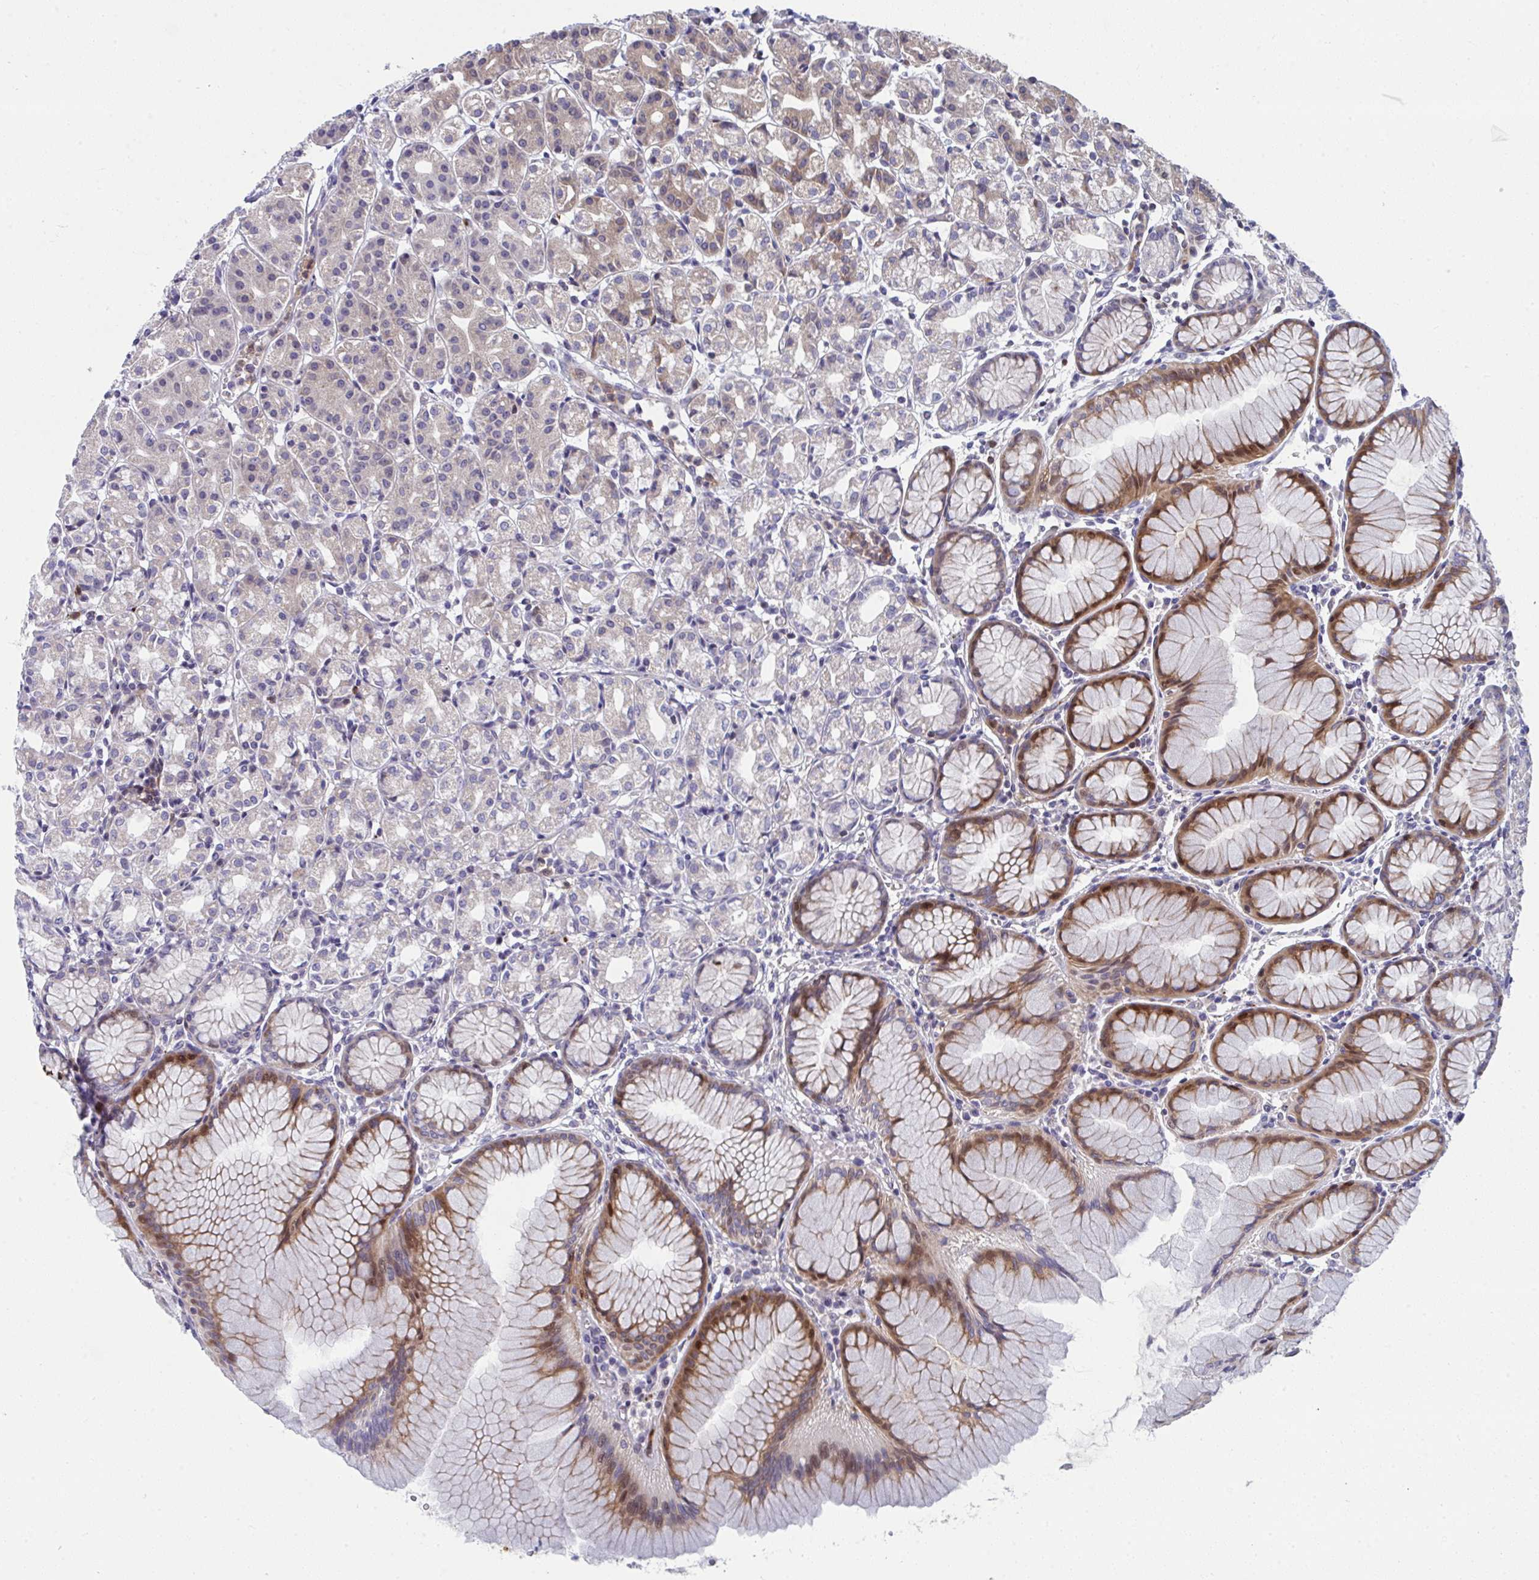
{"staining": {"intensity": "moderate", "quantity": "25%-75%", "location": "cytoplasmic/membranous"}, "tissue": "stomach", "cell_type": "Glandular cells", "image_type": "normal", "snomed": [{"axis": "morphology", "description": "Normal tissue, NOS"}, {"axis": "topography", "description": "Stomach"}], "caption": "Benign stomach exhibits moderate cytoplasmic/membranous expression in about 25%-75% of glandular cells, visualized by immunohistochemistry.", "gene": "AOC2", "patient": {"sex": "female", "age": 57}}